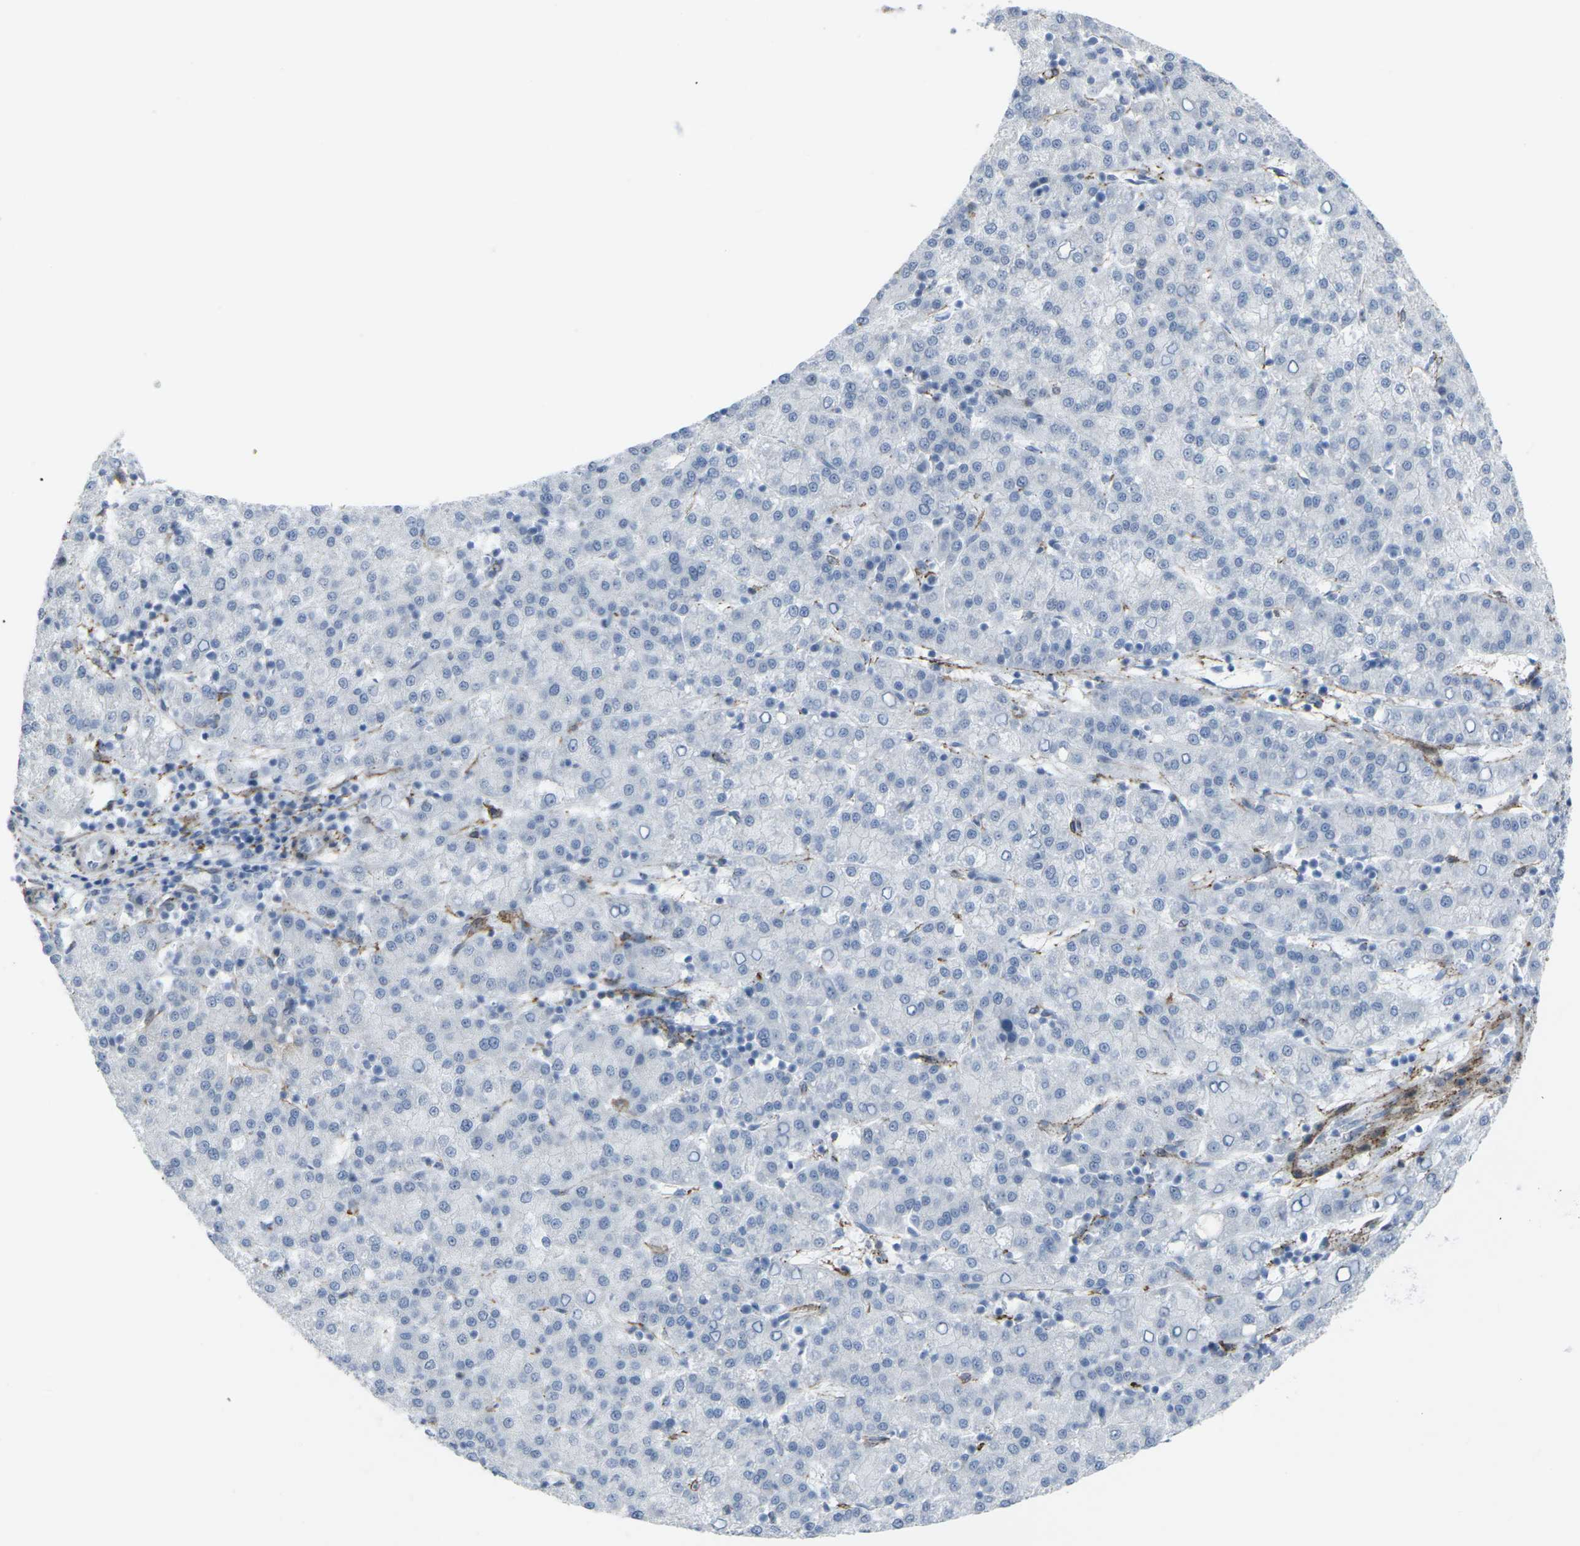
{"staining": {"intensity": "negative", "quantity": "none", "location": "none"}, "tissue": "liver cancer", "cell_type": "Tumor cells", "image_type": "cancer", "snomed": [{"axis": "morphology", "description": "Carcinoma, Hepatocellular, NOS"}, {"axis": "topography", "description": "Liver"}], "caption": "Tumor cells are negative for brown protein staining in hepatocellular carcinoma (liver).", "gene": "CDH11", "patient": {"sex": "female", "age": 58}}